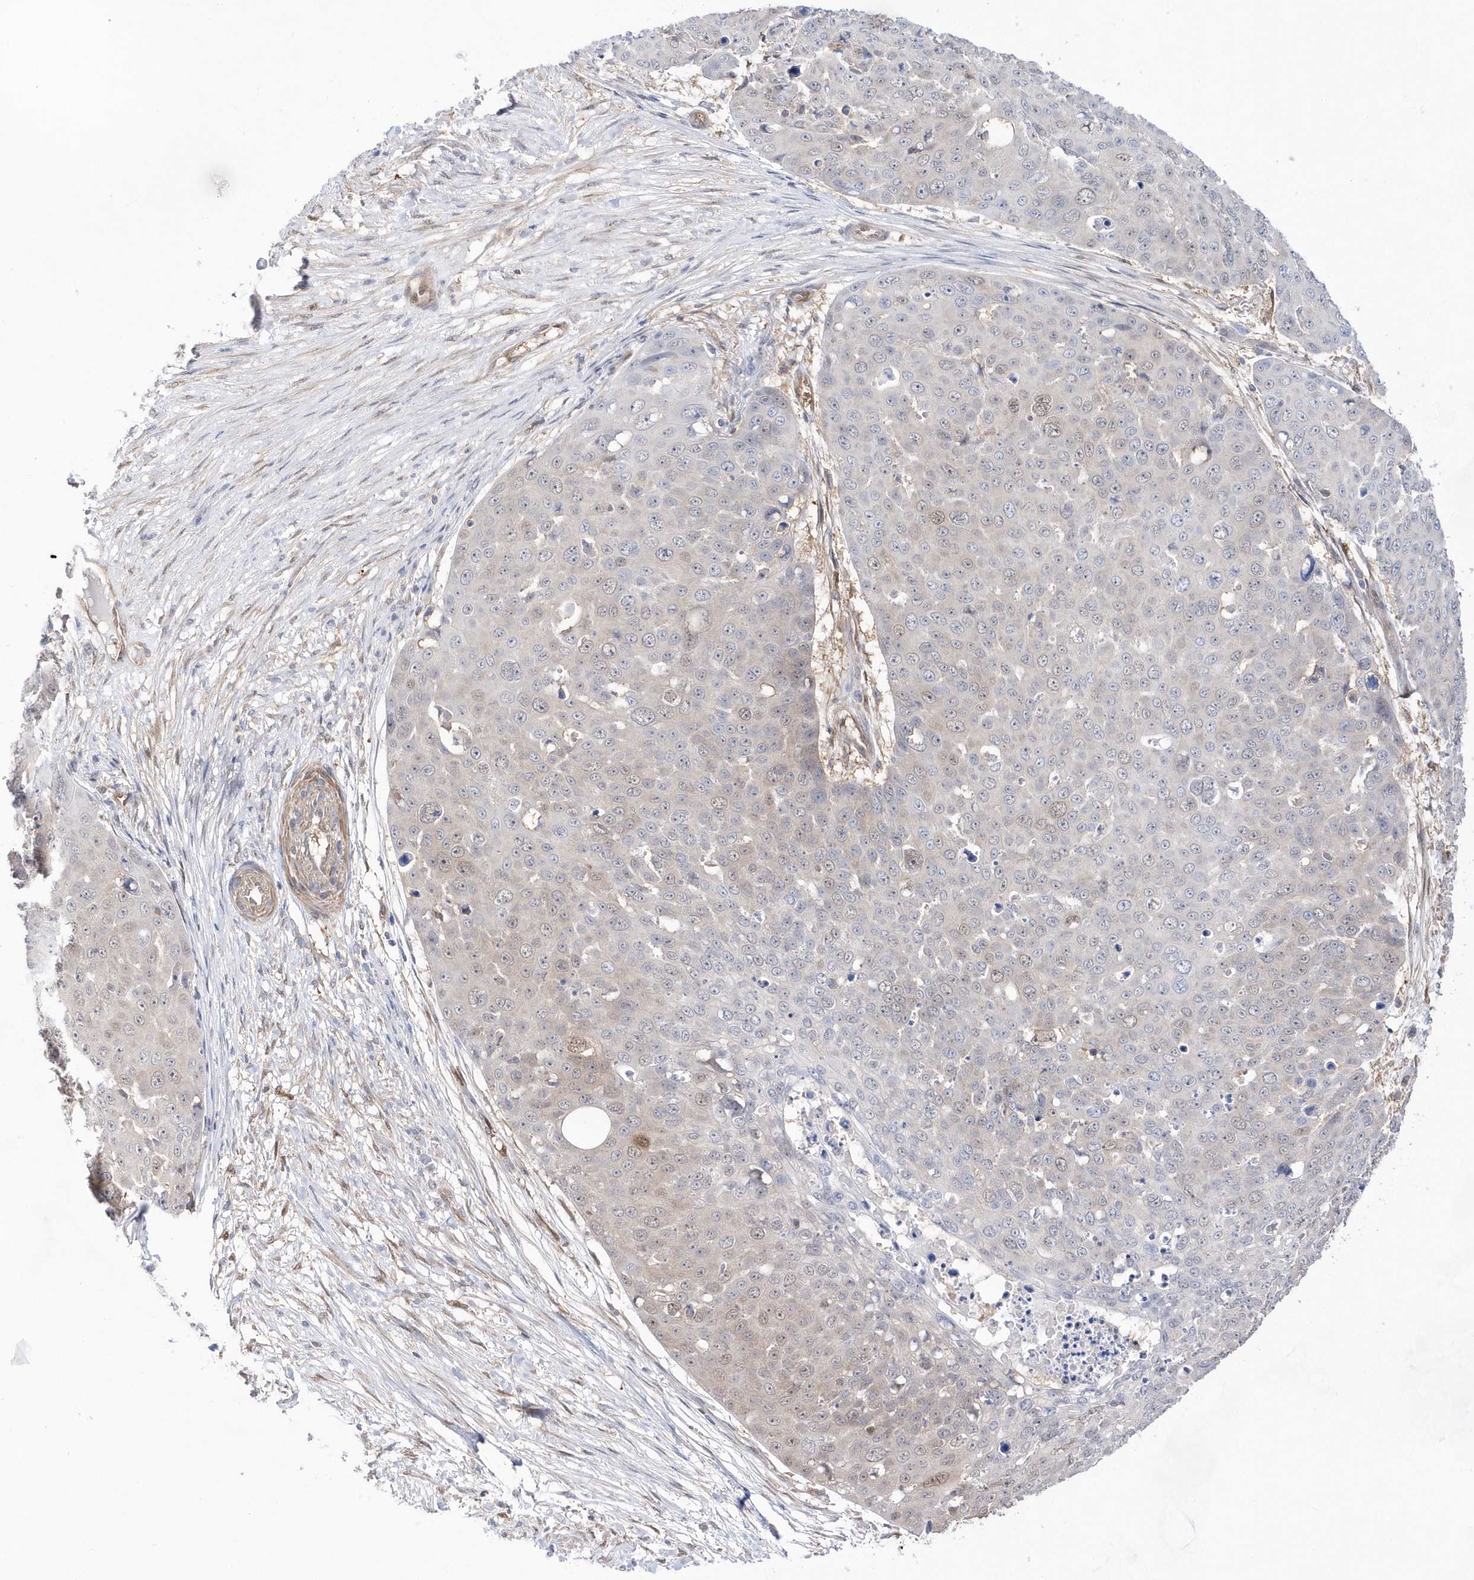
{"staining": {"intensity": "weak", "quantity": "<25%", "location": "nuclear"}, "tissue": "skin cancer", "cell_type": "Tumor cells", "image_type": "cancer", "snomed": [{"axis": "morphology", "description": "Squamous cell carcinoma, NOS"}, {"axis": "topography", "description": "Skin"}], "caption": "The image exhibits no staining of tumor cells in skin cancer (squamous cell carcinoma).", "gene": "BDH2", "patient": {"sex": "male", "age": 71}}